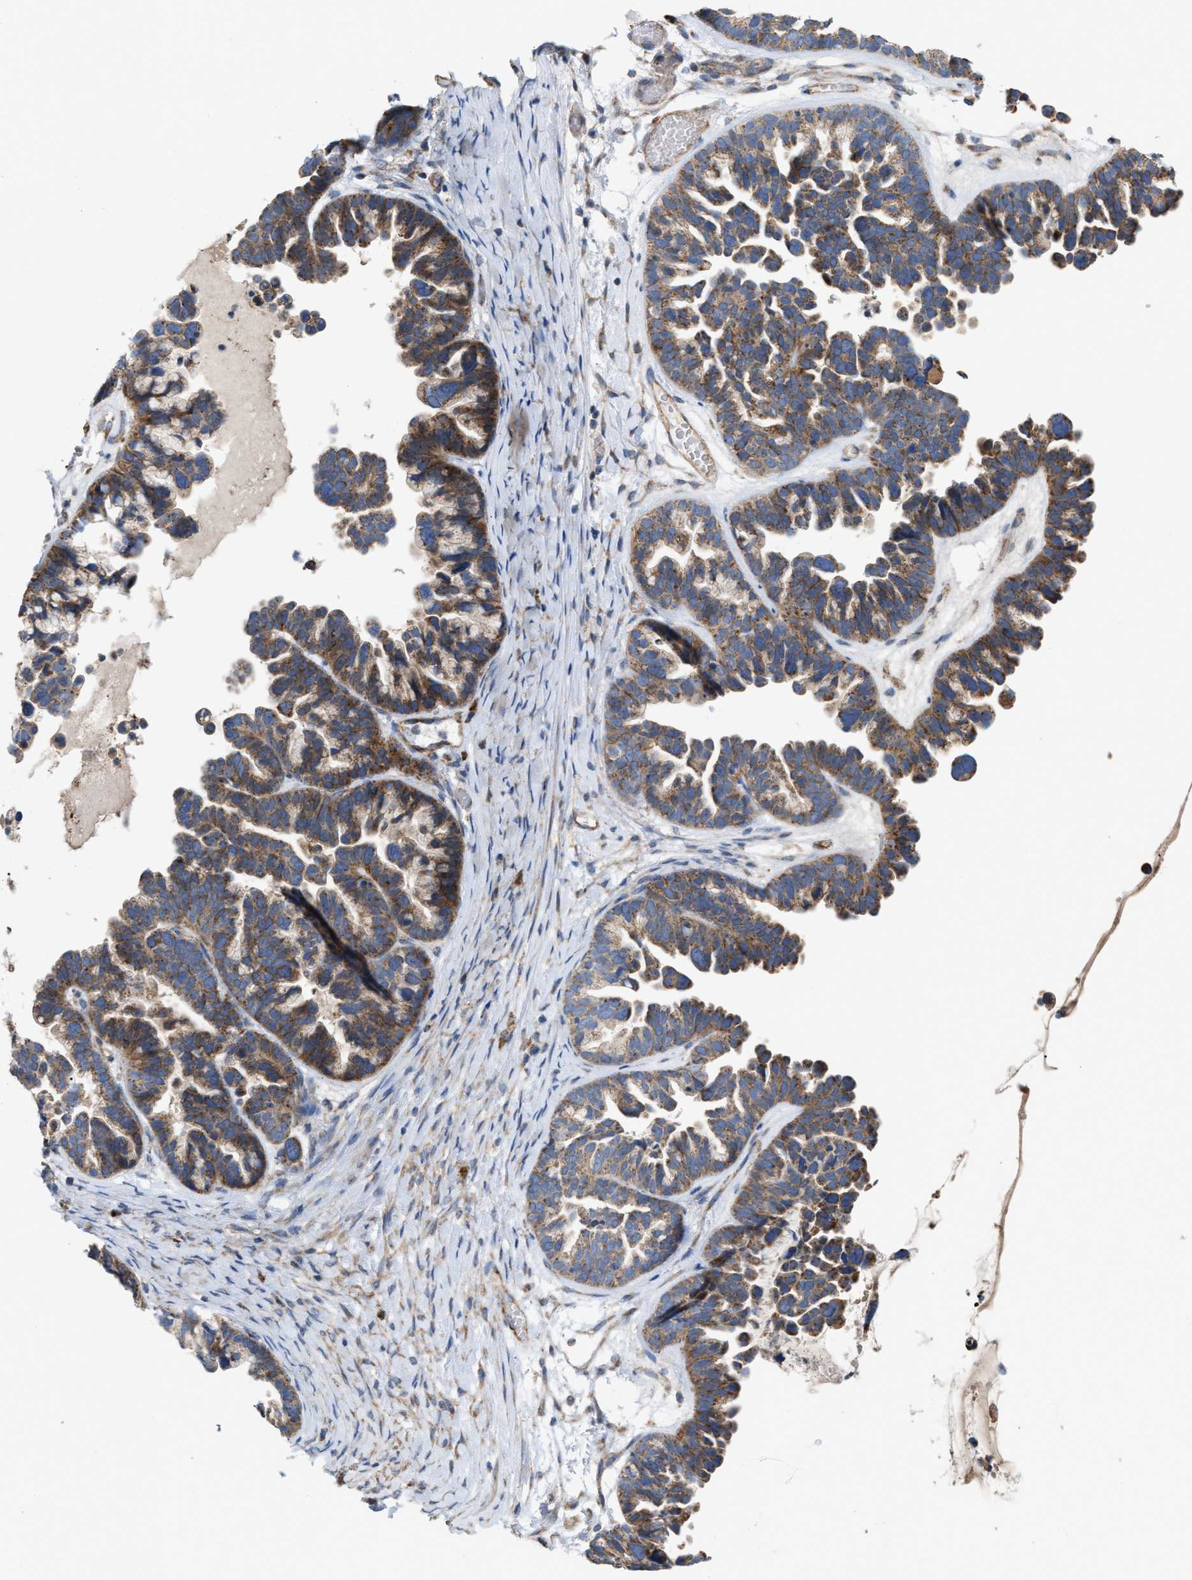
{"staining": {"intensity": "moderate", "quantity": ">75%", "location": "cytoplasmic/membranous"}, "tissue": "ovarian cancer", "cell_type": "Tumor cells", "image_type": "cancer", "snomed": [{"axis": "morphology", "description": "Cystadenocarcinoma, serous, NOS"}, {"axis": "topography", "description": "Ovary"}], "caption": "Moderate cytoplasmic/membranous staining for a protein is present in about >75% of tumor cells of ovarian cancer using immunohistochemistry.", "gene": "OXSM", "patient": {"sex": "female", "age": 56}}